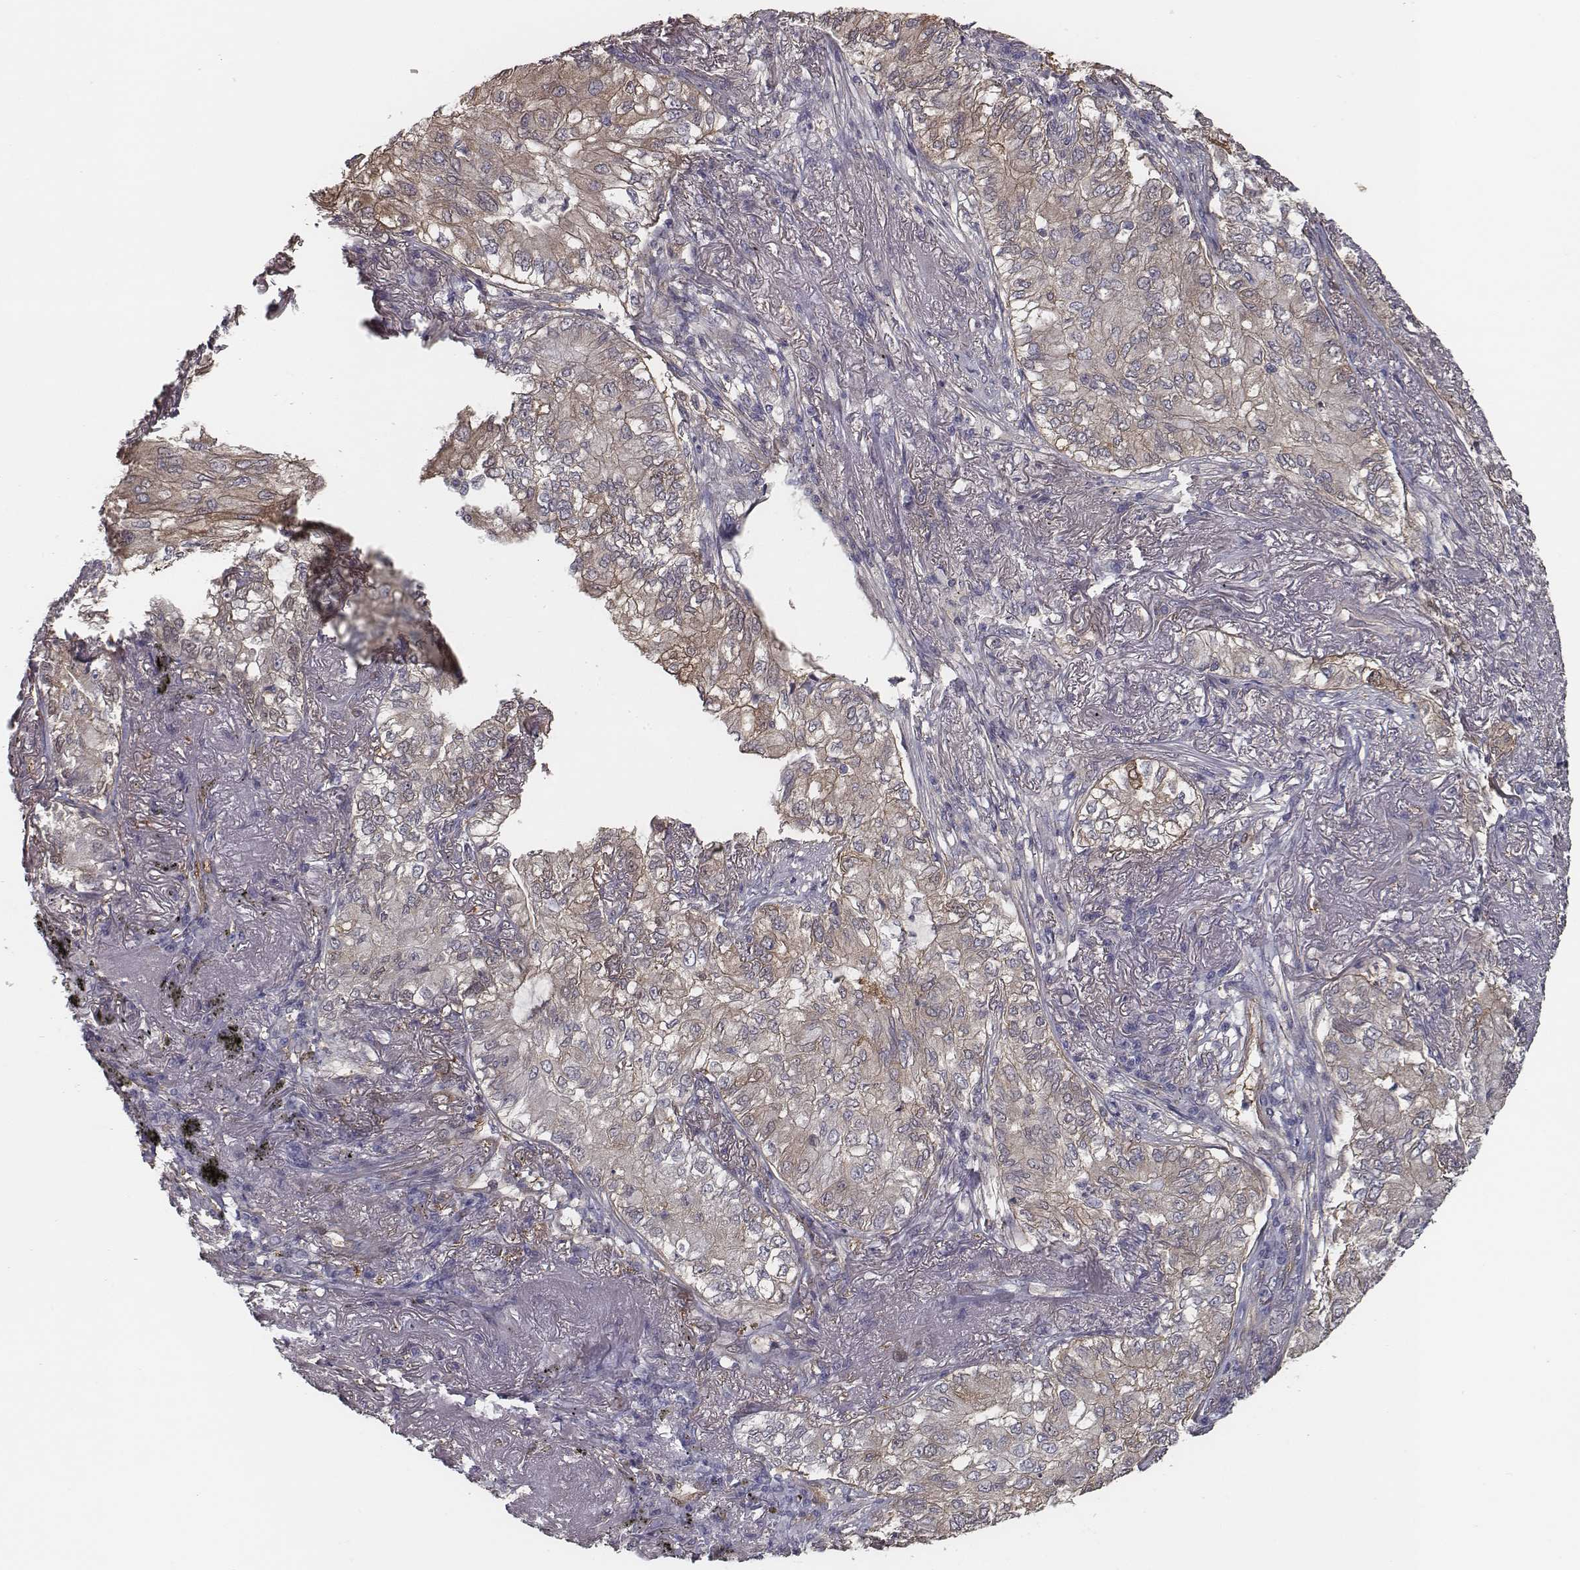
{"staining": {"intensity": "weak", "quantity": ">75%", "location": "cytoplasmic/membranous"}, "tissue": "lung cancer", "cell_type": "Tumor cells", "image_type": "cancer", "snomed": [{"axis": "morphology", "description": "Adenocarcinoma, NOS"}, {"axis": "topography", "description": "Lung"}], "caption": "High-magnification brightfield microscopy of lung cancer (adenocarcinoma) stained with DAB (brown) and counterstained with hematoxylin (blue). tumor cells exhibit weak cytoplasmic/membranous expression is seen in about>75% of cells.", "gene": "ISYNA1", "patient": {"sex": "female", "age": 73}}